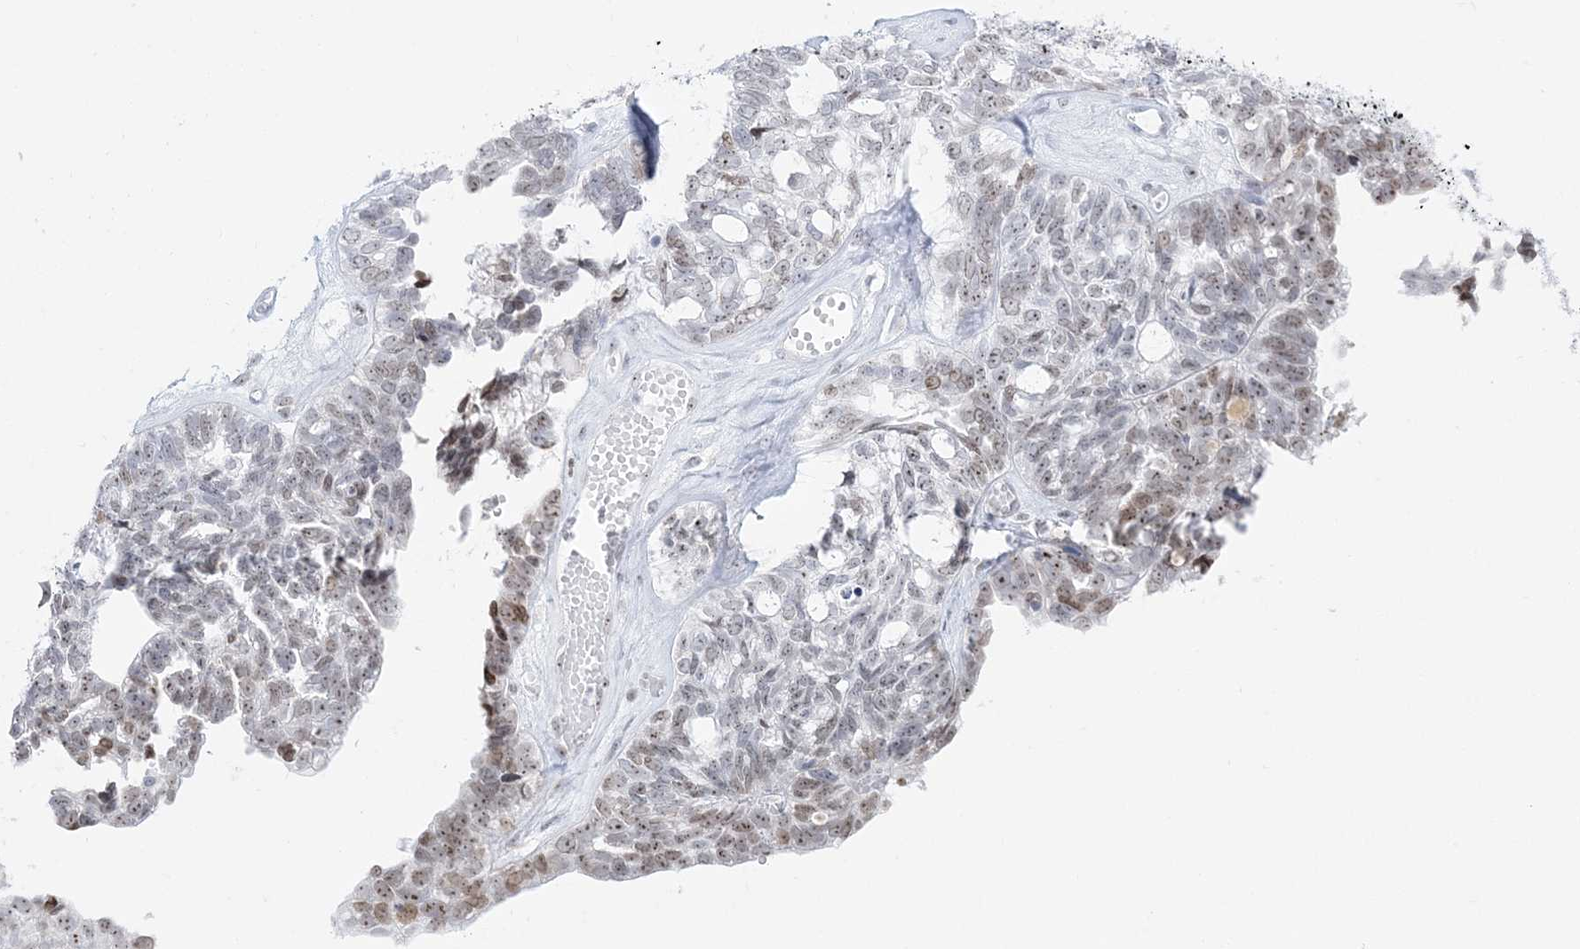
{"staining": {"intensity": "moderate", "quantity": "<25%", "location": "nuclear"}, "tissue": "ovarian cancer", "cell_type": "Tumor cells", "image_type": "cancer", "snomed": [{"axis": "morphology", "description": "Cystadenocarcinoma, serous, NOS"}, {"axis": "topography", "description": "Ovary"}], "caption": "Tumor cells display low levels of moderate nuclear positivity in about <25% of cells in ovarian serous cystadenocarcinoma.", "gene": "DDX21", "patient": {"sex": "female", "age": 79}}